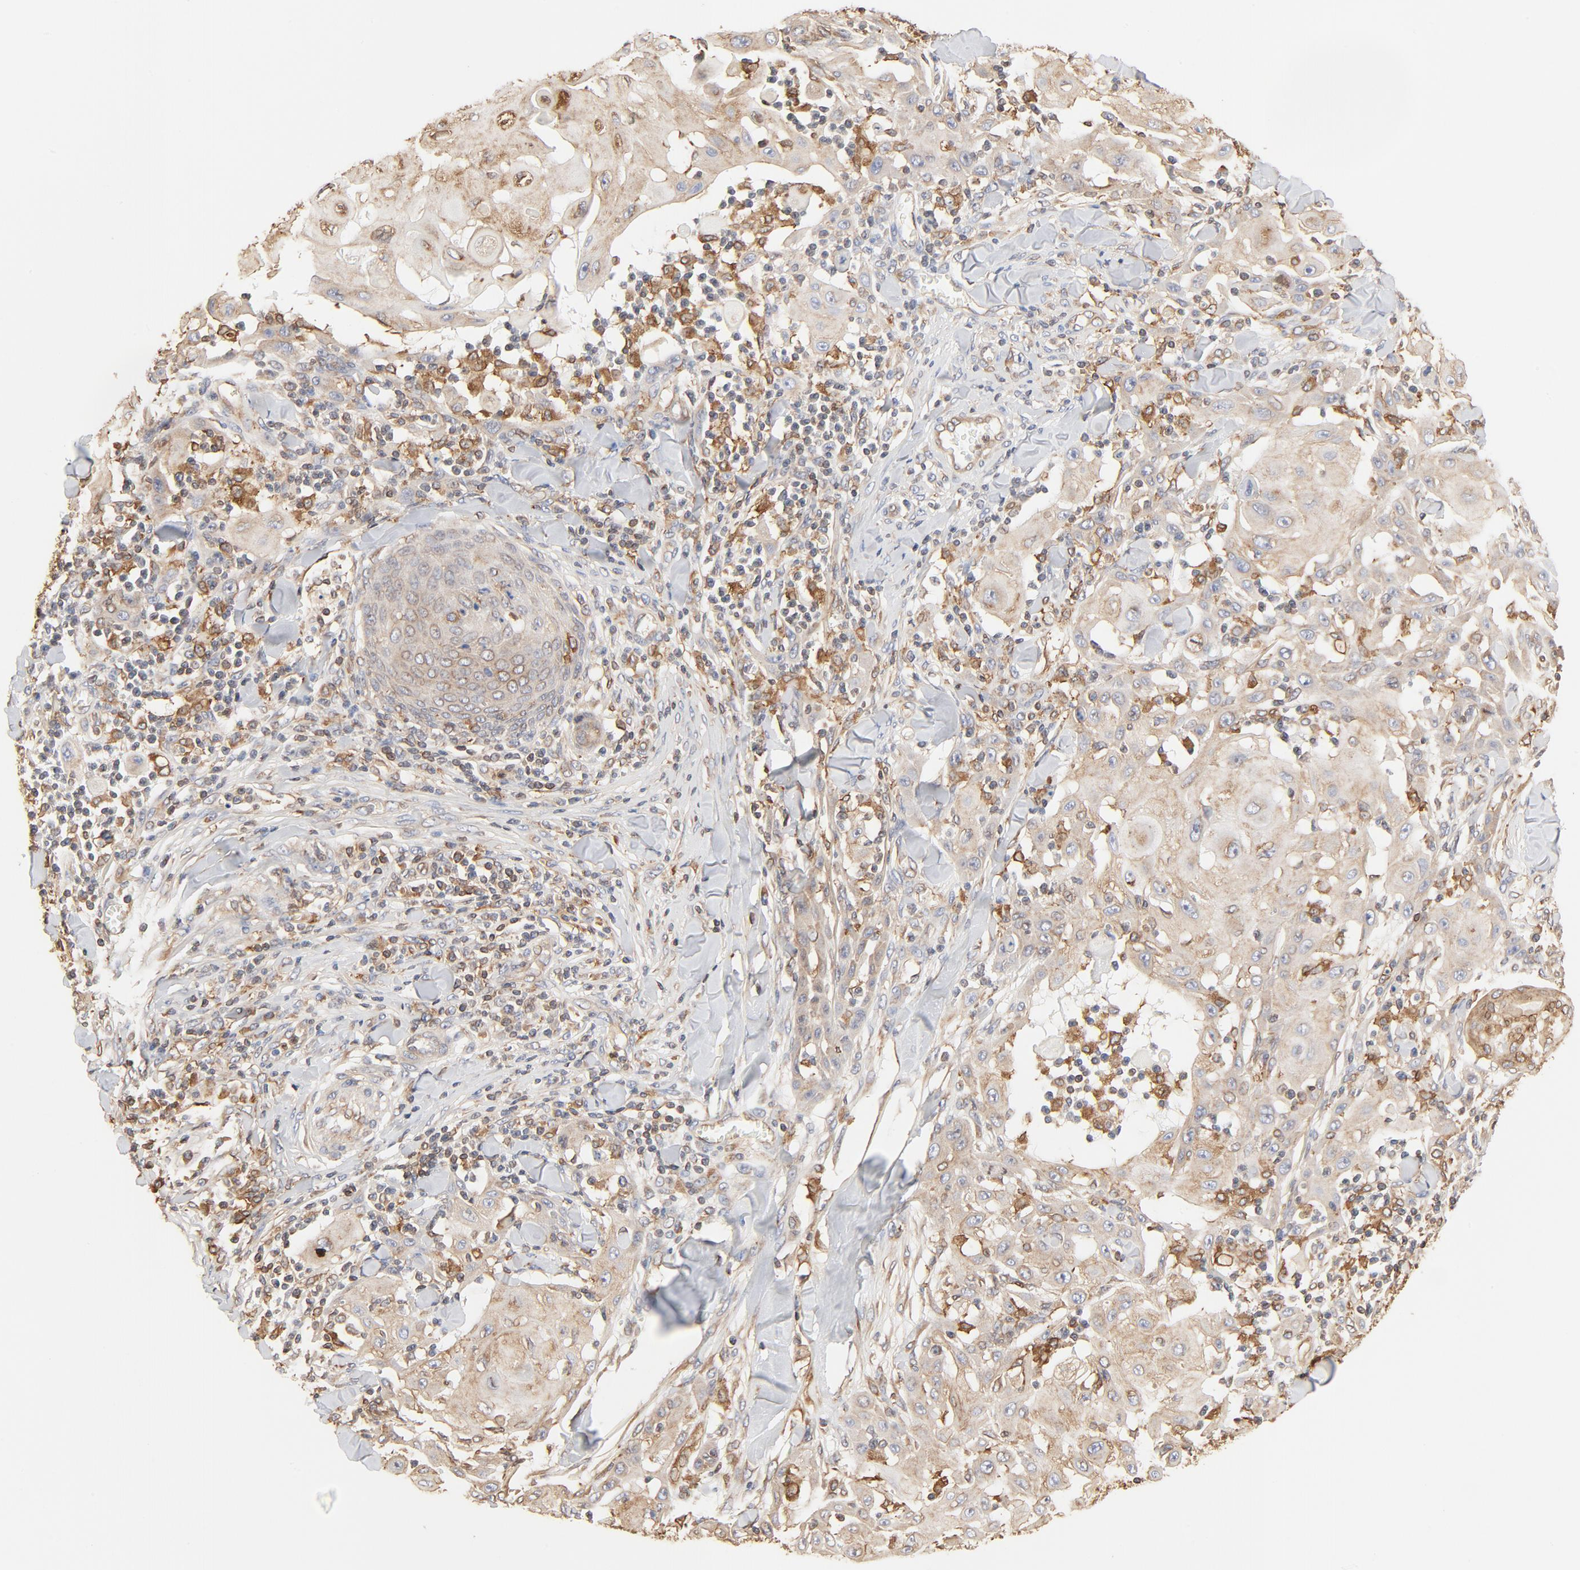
{"staining": {"intensity": "moderate", "quantity": ">75%", "location": "cytoplasmic/membranous"}, "tissue": "skin cancer", "cell_type": "Tumor cells", "image_type": "cancer", "snomed": [{"axis": "morphology", "description": "Squamous cell carcinoma, NOS"}, {"axis": "topography", "description": "Skin"}], "caption": "Tumor cells demonstrate medium levels of moderate cytoplasmic/membranous positivity in approximately >75% of cells in squamous cell carcinoma (skin).", "gene": "BCAP31", "patient": {"sex": "male", "age": 24}}